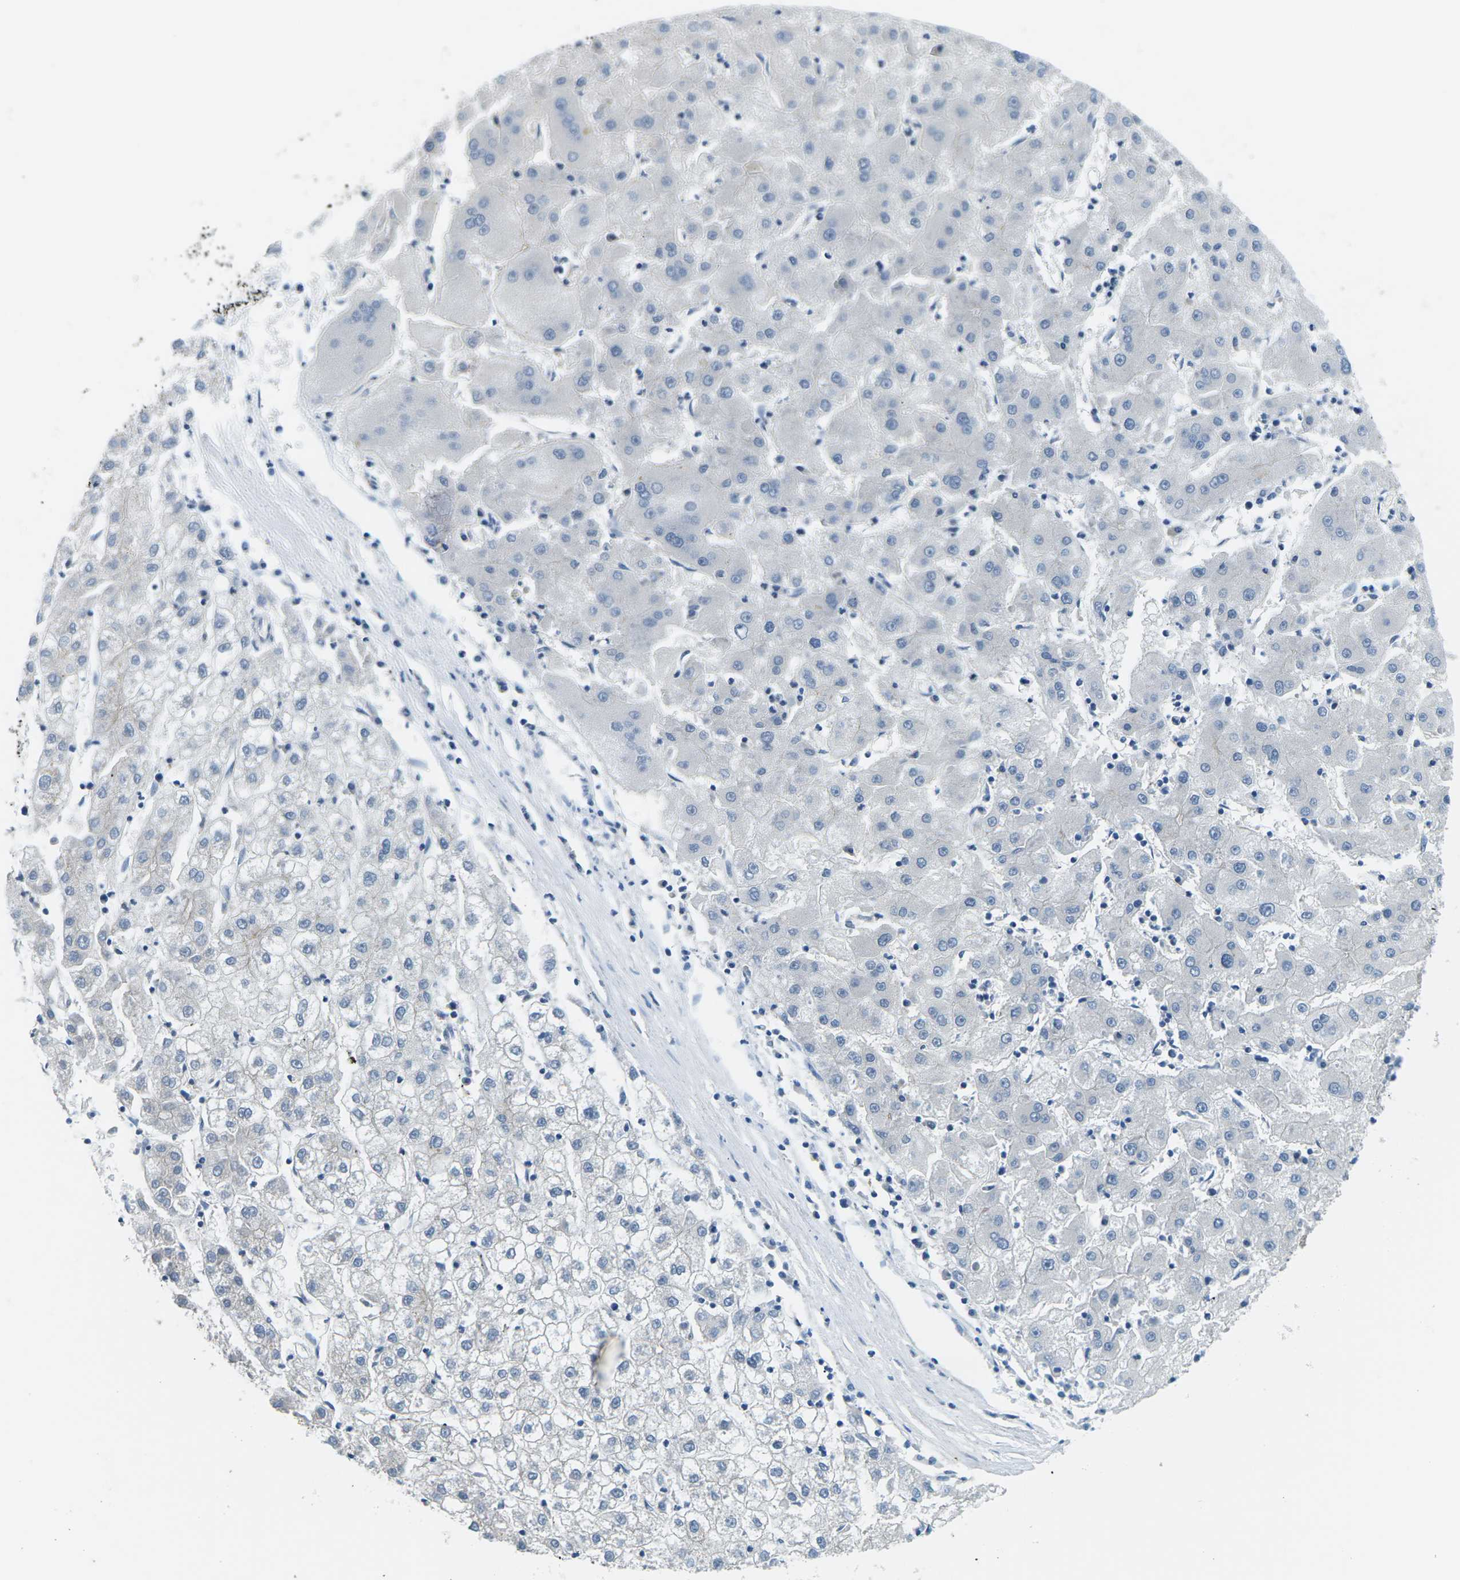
{"staining": {"intensity": "negative", "quantity": "none", "location": "none"}, "tissue": "liver cancer", "cell_type": "Tumor cells", "image_type": "cancer", "snomed": [{"axis": "morphology", "description": "Carcinoma, Hepatocellular, NOS"}, {"axis": "topography", "description": "Liver"}], "caption": "Immunohistochemistry image of neoplastic tissue: human liver cancer stained with DAB (3,3'-diaminobenzidine) shows no significant protein staining in tumor cells. (DAB immunohistochemistry, high magnification).", "gene": "CTNND1", "patient": {"sex": "male", "age": 72}}